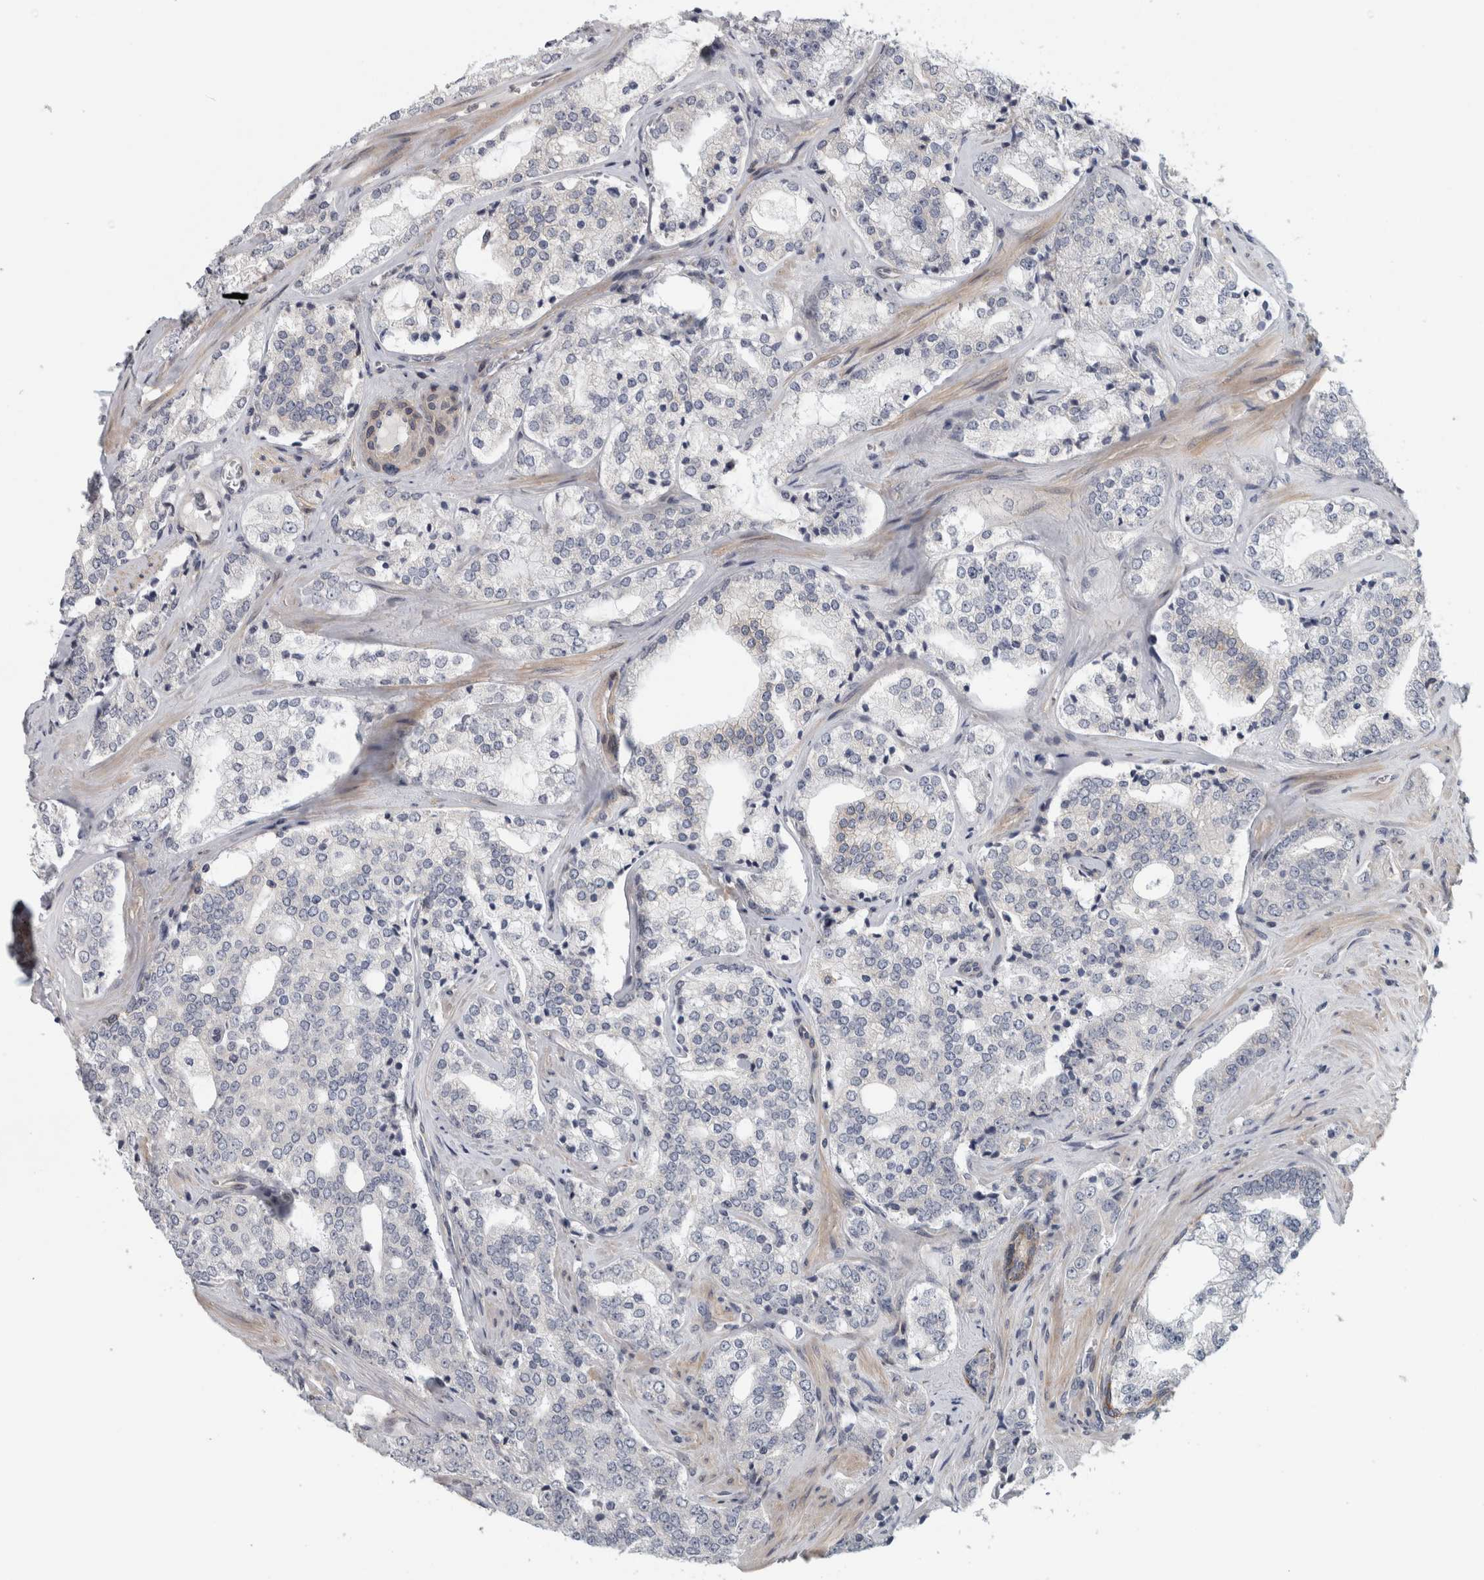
{"staining": {"intensity": "negative", "quantity": "none", "location": "none"}, "tissue": "prostate cancer", "cell_type": "Tumor cells", "image_type": "cancer", "snomed": [{"axis": "morphology", "description": "Adenocarcinoma, High grade"}, {"axis": "topography", "description": "Prostate"}], "caption": "The photomicrograph demonstrates no significant staining in tumor cells of prostate cancer.", "gene": "ZNF804B", "patient": {"sex": "male", "age": 64}}